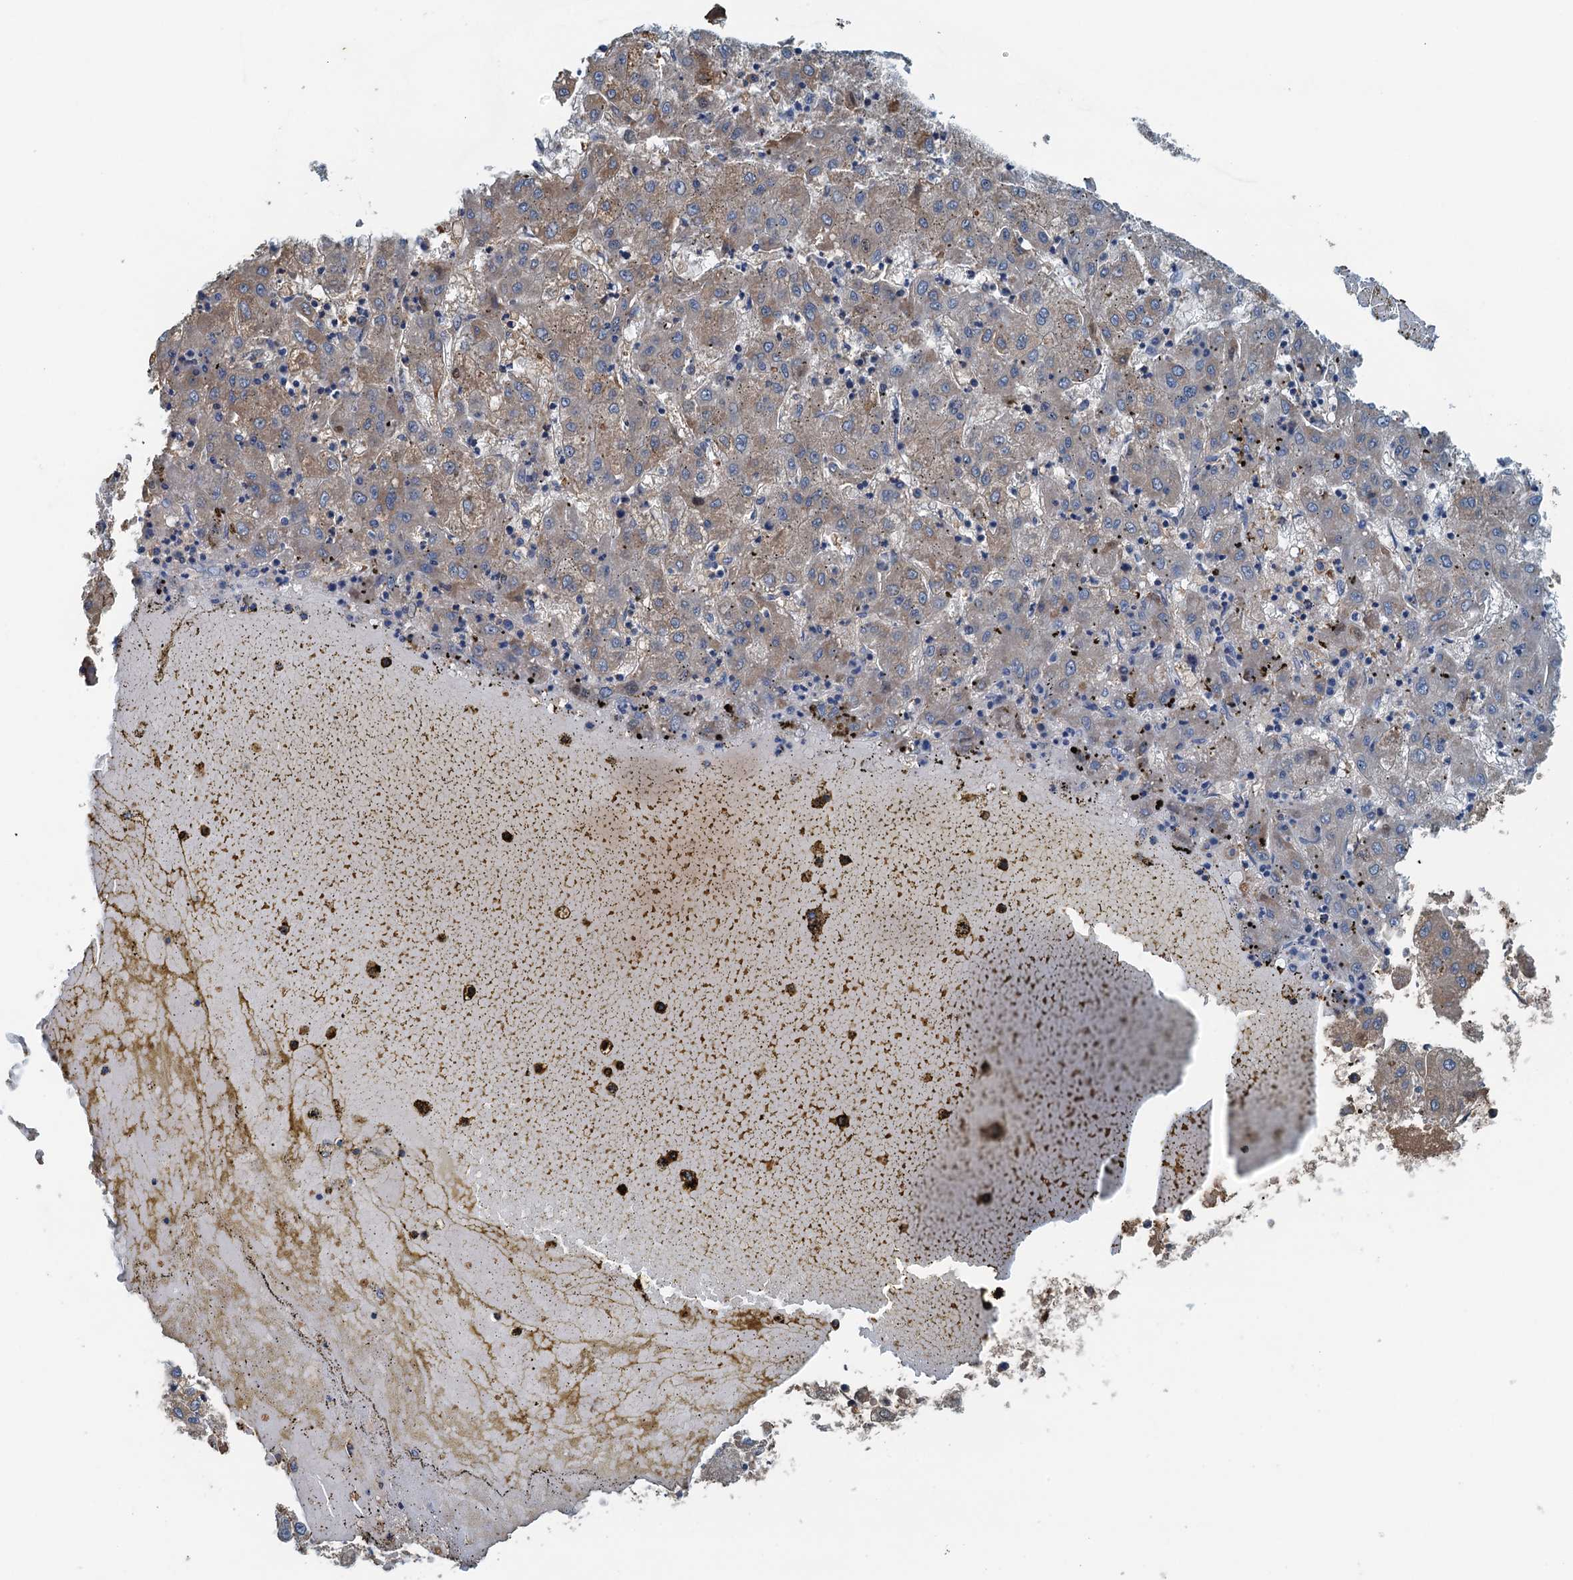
{"staining": {"intensity": "weak", "quantity": "<25%", "location": "cytoplasmic/membranous"}, "tissue": "liver cancer", "cell_type": "Tumor cells", "image_type": "cancer", "snomed": [{"axis": "morphology", "description": "Carcinoma, Hepatocellular, NOS"}, {"axis": "topography", "description": "Liver"}], "caption": "Human hepatocellular carcinoma (liver) stained for a protein using immunohistochemistry exhibits no staining in tumor cells.", "gene": "LSM14B", "patient": {"sex": "male", "age": 72}}